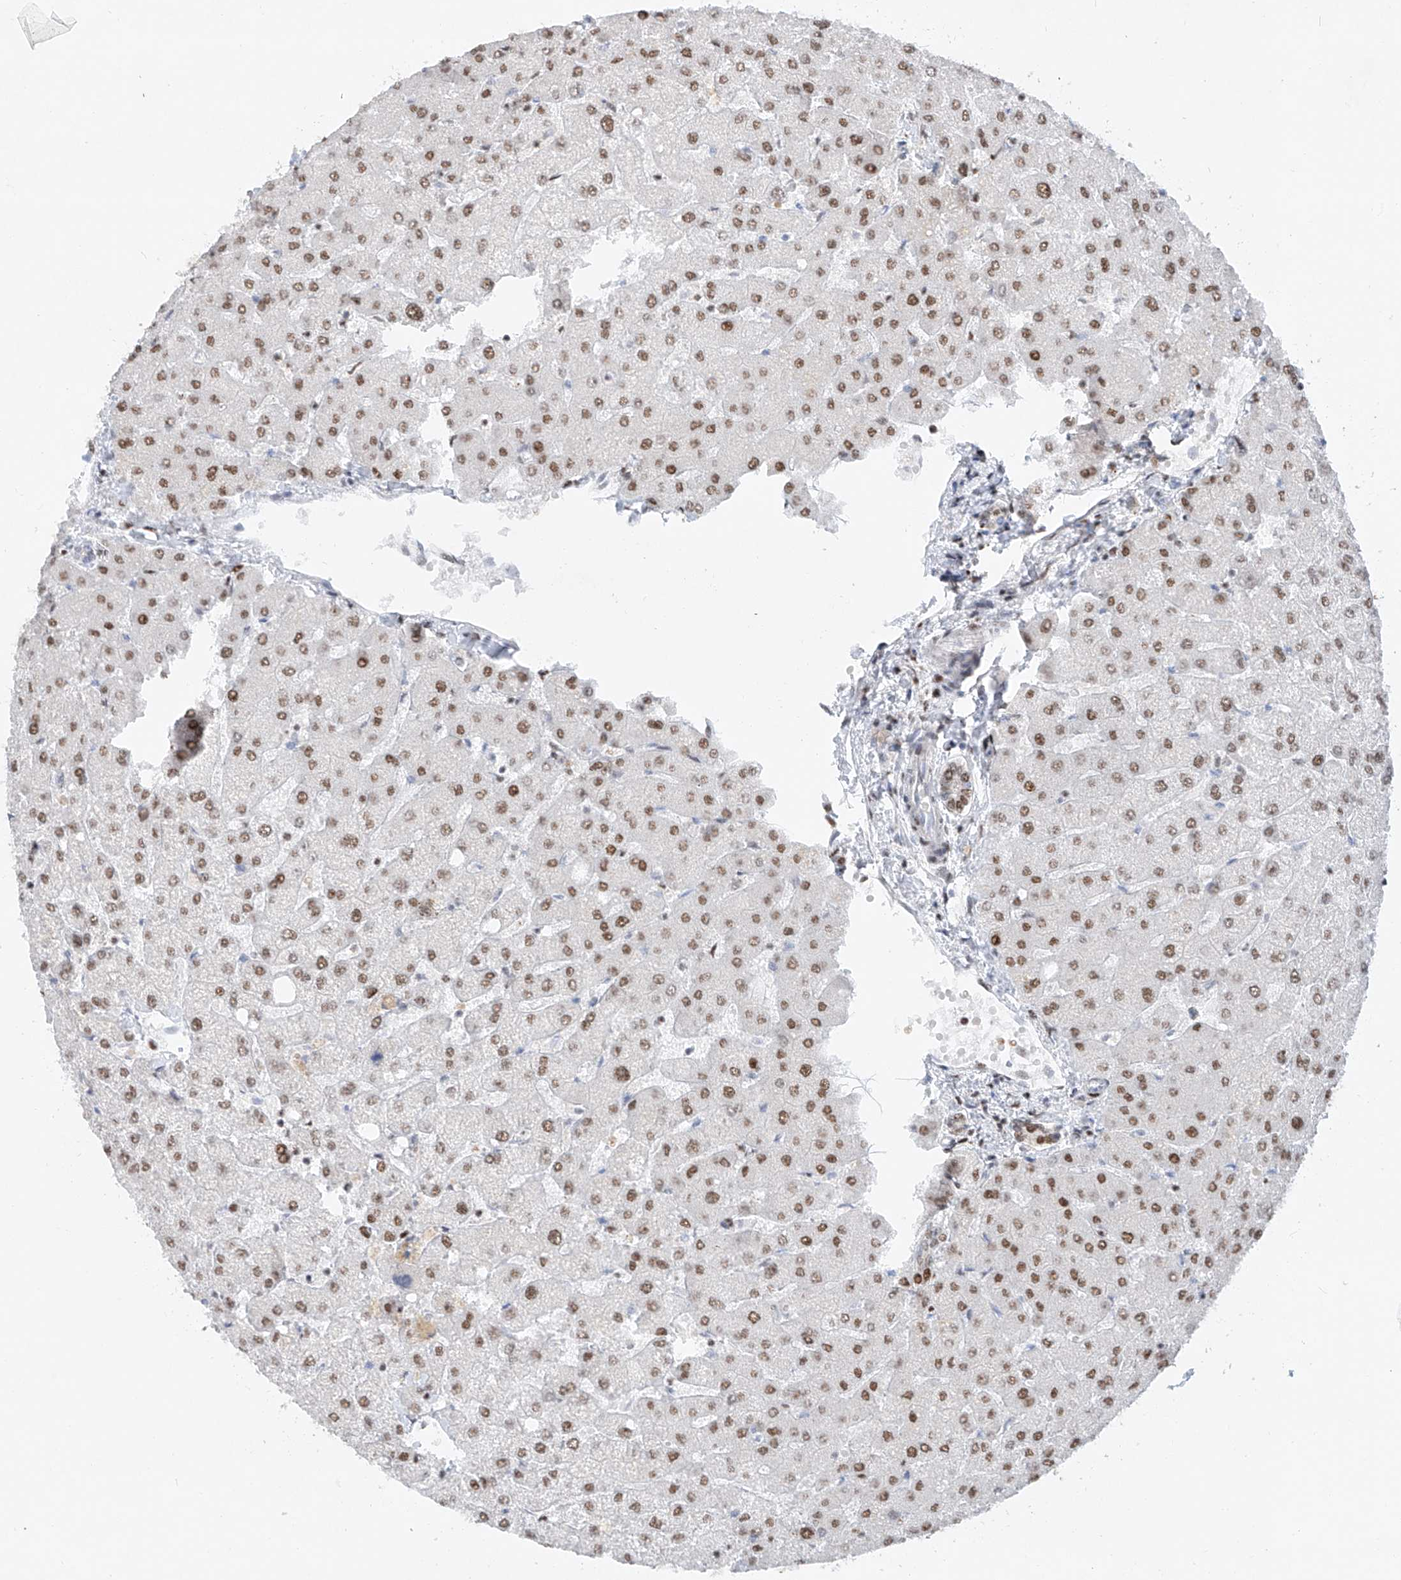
{"staining": {"intensity": "moderate", "quantity": "<25%", "location": "nuclear"}, "tissue": "liver", "cell_type": "Cholangiocytes", "image_type": "normal", "snomed": [{"axis": "morphology", "description": "Normal tissue, NOS"}, {"axis": "topography", "description": "Liver"}], "caption": "A histopathology image of human liver stained for a protein shows moderate nuclear brown staining in cholangiocytes.", "gene": "TAF4", "patient": {"sex": "female", "age": 54}}